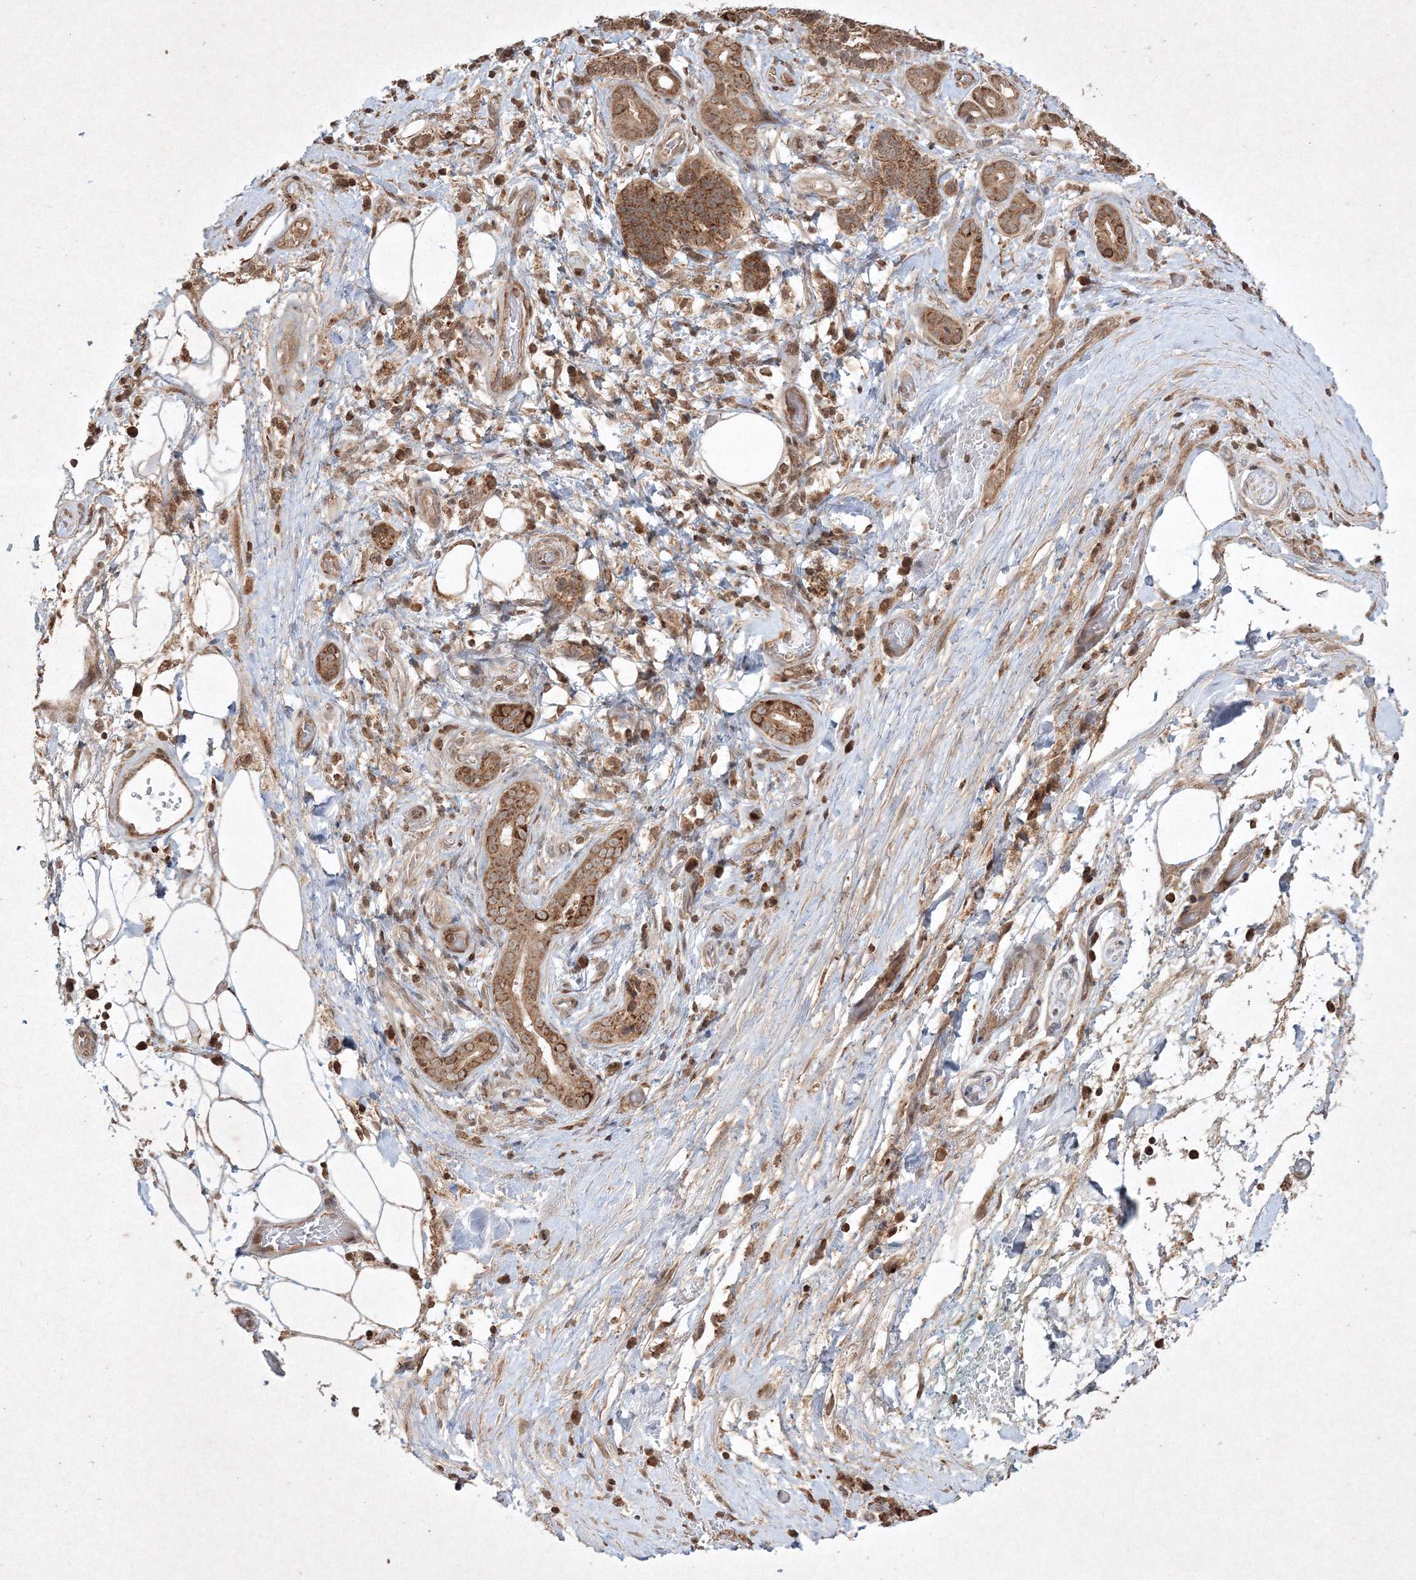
{"staining": {"intensity": "moderate", "quantity": ">75%", "location": "cytoplasmic/membranous"}, "tissue": "pancreatic cancer", "cell_type": "Tumor cells", "image_type": "cancer", "snomed": [{"axis": "morphology", "description": "Adenocarcinoma, NOS"}, {"axis": "topography", "description": "Pancreas"}], "caption": "Pancreatic cancer (adenocarcinoma) stained with DAB (3,3'-diaminobenzidine) IHC displays medium levels of moderate cytoplasmic/membranous staining in approximately >75% of tumor cells.", "gene": "PLTP", "patient": {"sex": "male", "age": 78}}